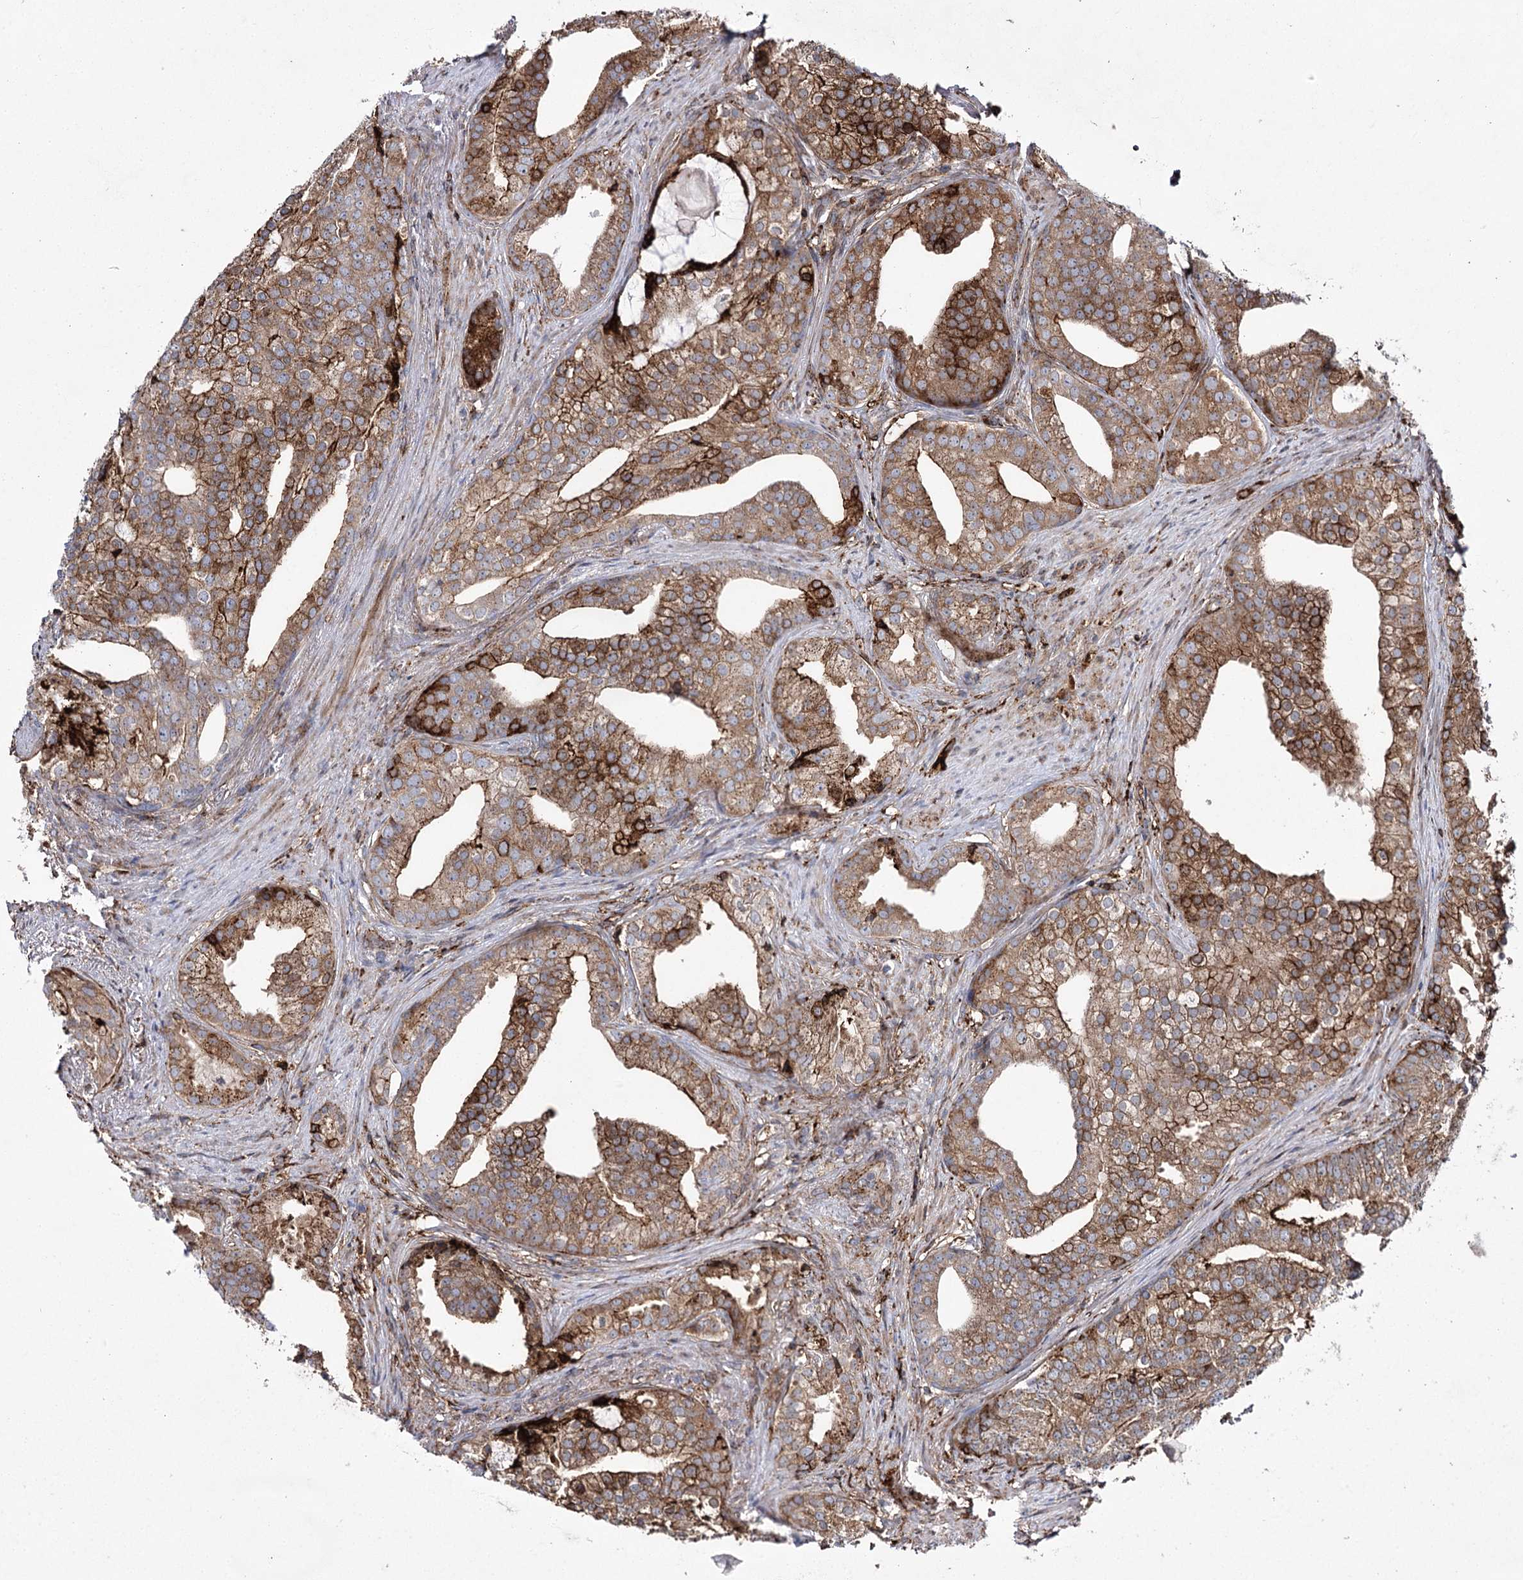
{"staining": {"intensity": "moderate", "quantity": ">75%", "location": "cytoplasmic/membranous"}, "tissue": "prostate cancer", "cell_type": "Tumor cells", "image_type": "cancer", "snomed": [{"axis": "morphology", "description": "Adenocarcinoma, Low grade"}, {"axis": "topography", "description": "Prostate"}], "caption": "A brown stain highlights moderate cytoplasmic/membranous positivity of a protein in prostate cancer tumor cells. (Stains: DAB in brown, nuclei in blue, Microscopy: brightfield microscopy at high magnification).", "gene": "DCUN1D4", "patient": {"sex": "male", "age": 71}}